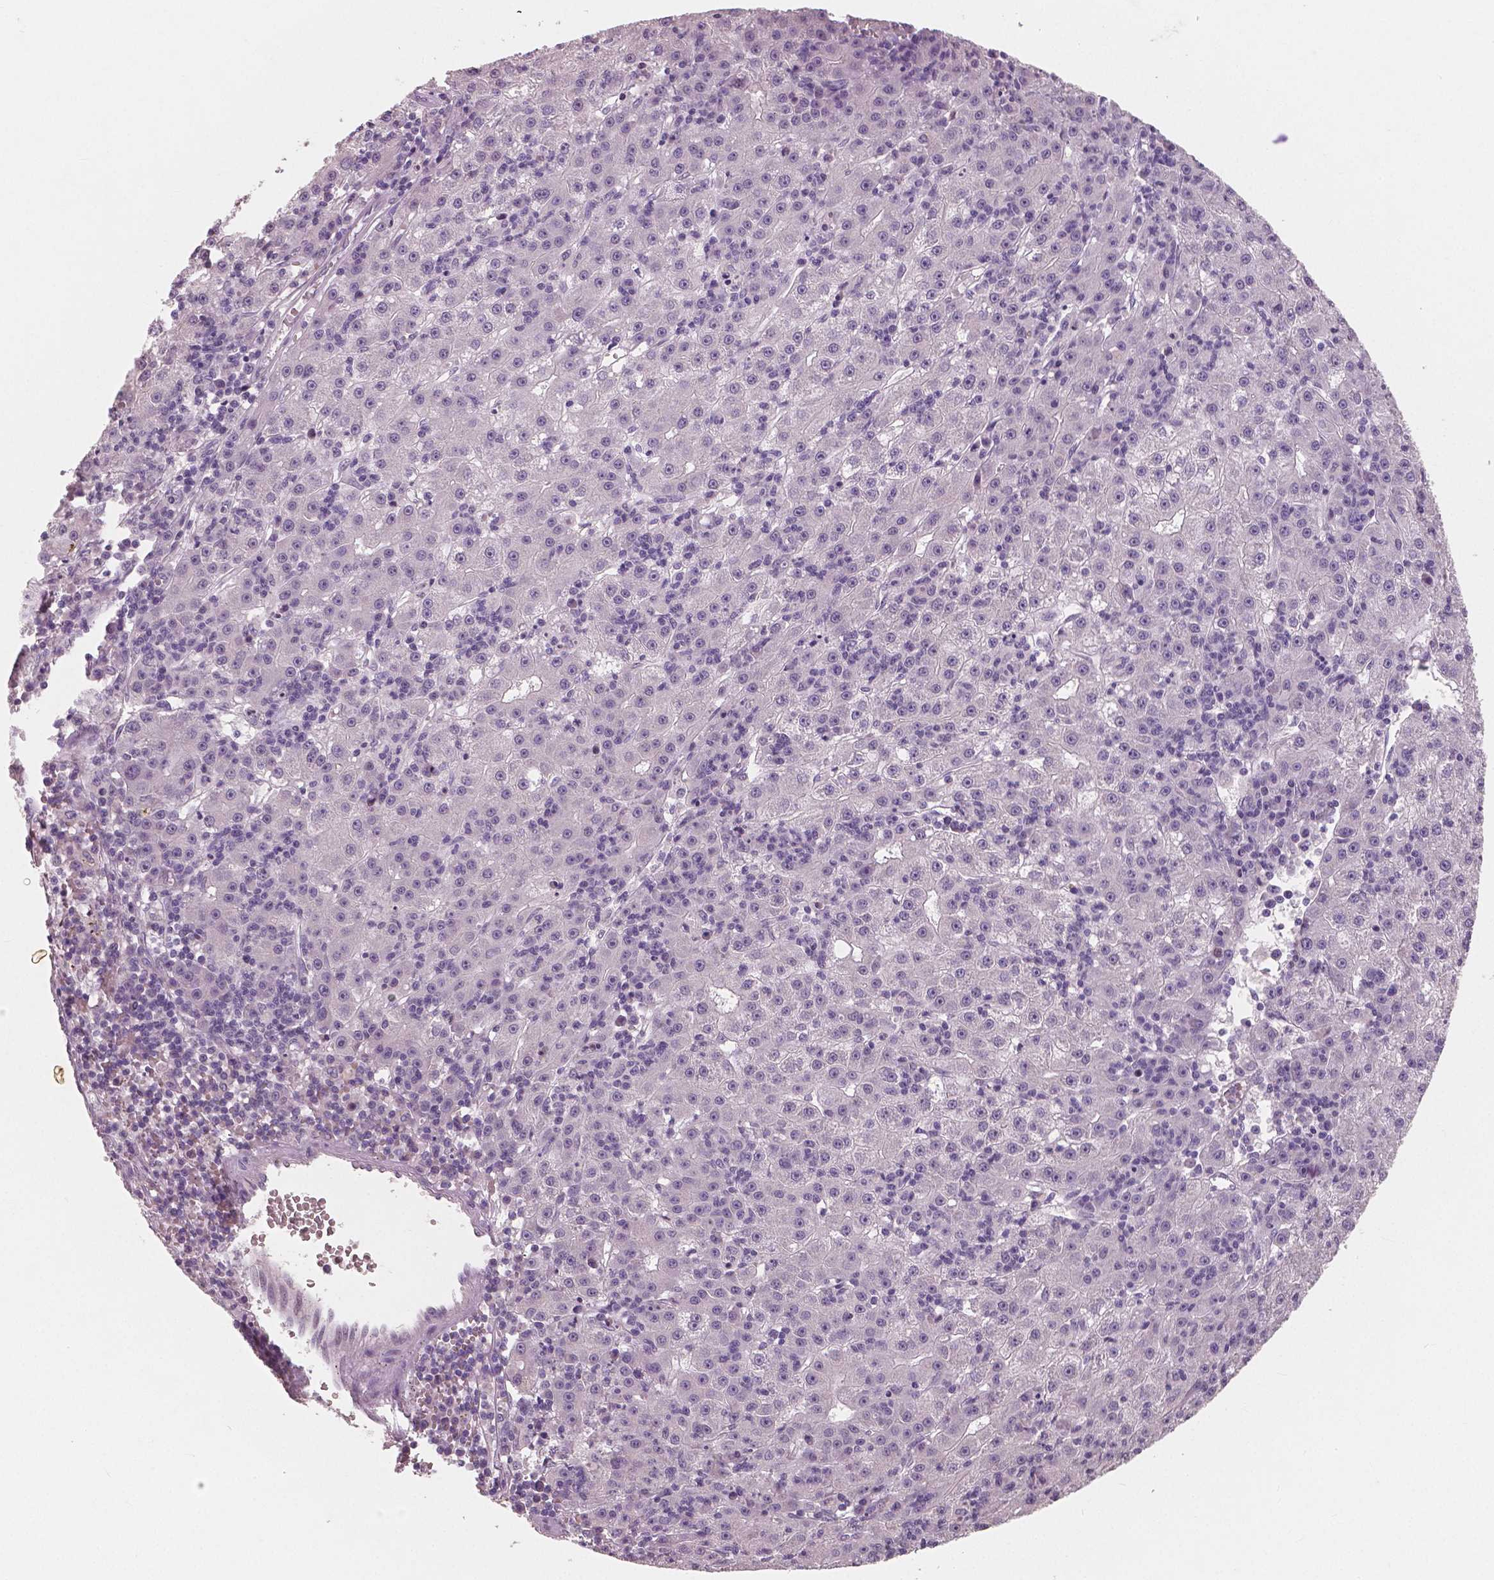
{"staining": {"intensity": "negative", "quantity": "none", "location": "none"}, "tissue": "liver cancer", "cell_type": "Tumor cells", "image_type": "cancer", "snomed": [{"axis": "morphology", "description": "Carcinoma, Hepatocellular, NOS"}, {"axis": "topography", "description": "Liver"}], "caption": "A photomicrograph of hepatocellular carcinoma (liver) stained for a protein displays no brown staining in tumor cells.", "gene": "RNASE7", "patient": {"sex": "male", "age": 76}}